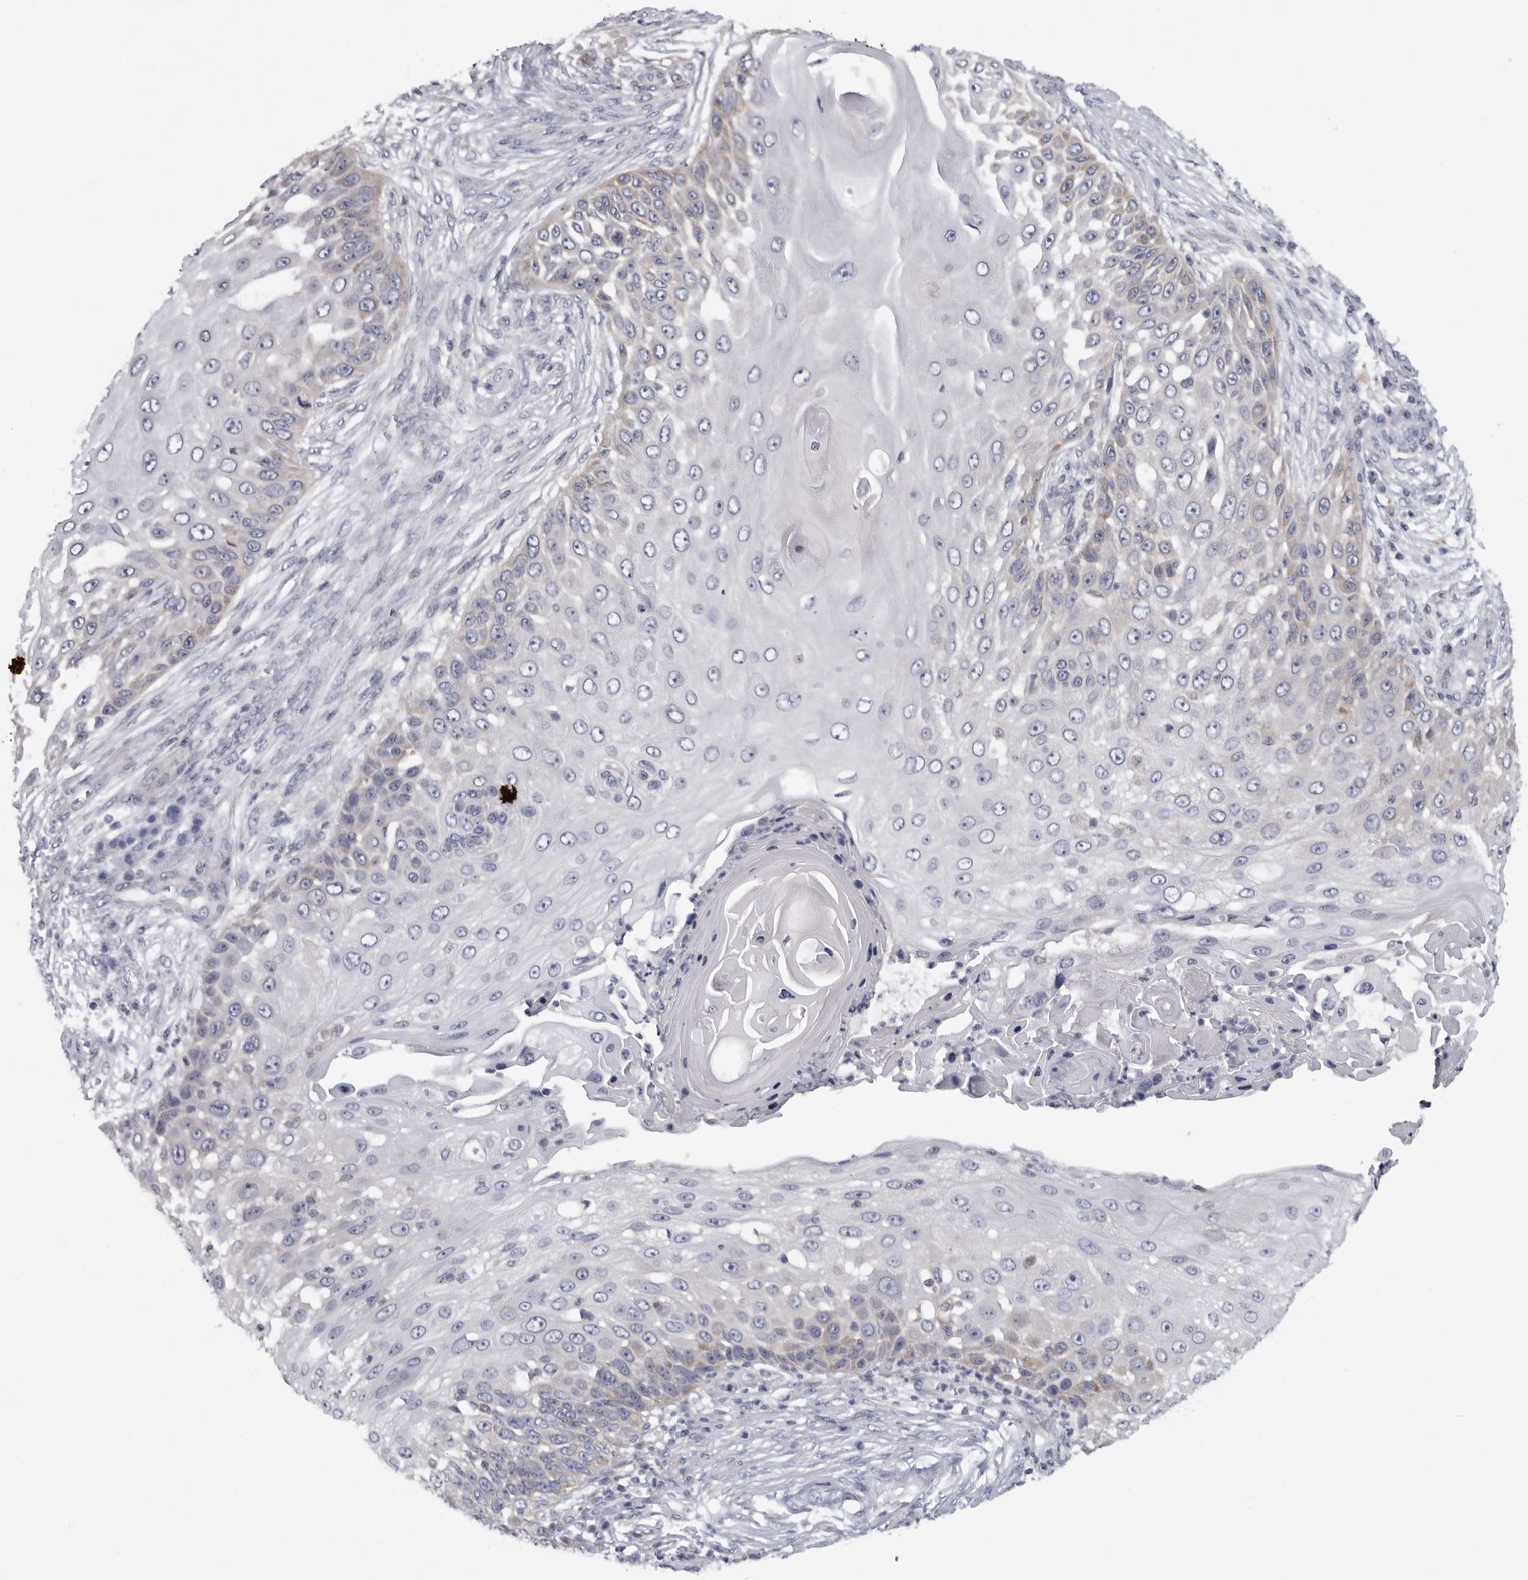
{"staining": {"intensity": "moderate", "quantity": "<25%", "location": "cytoplasmic/membranous"}, "tissue": "skin cancer", "cell_type": "Tumor cells", "image_type": "cancer", "snomed": [{"axis": "morphology", "description": "Squamous cell carcinoma, NOS"}, {"axis": "topography", "description": "Skin"}], "caption": "Tumor cells show moderate cytoplasmic/membranous positivity in approximately <25% of cells in skin cancer.", "gene": "CACYBP", "patient": {"sex": "female", "age": 44}}